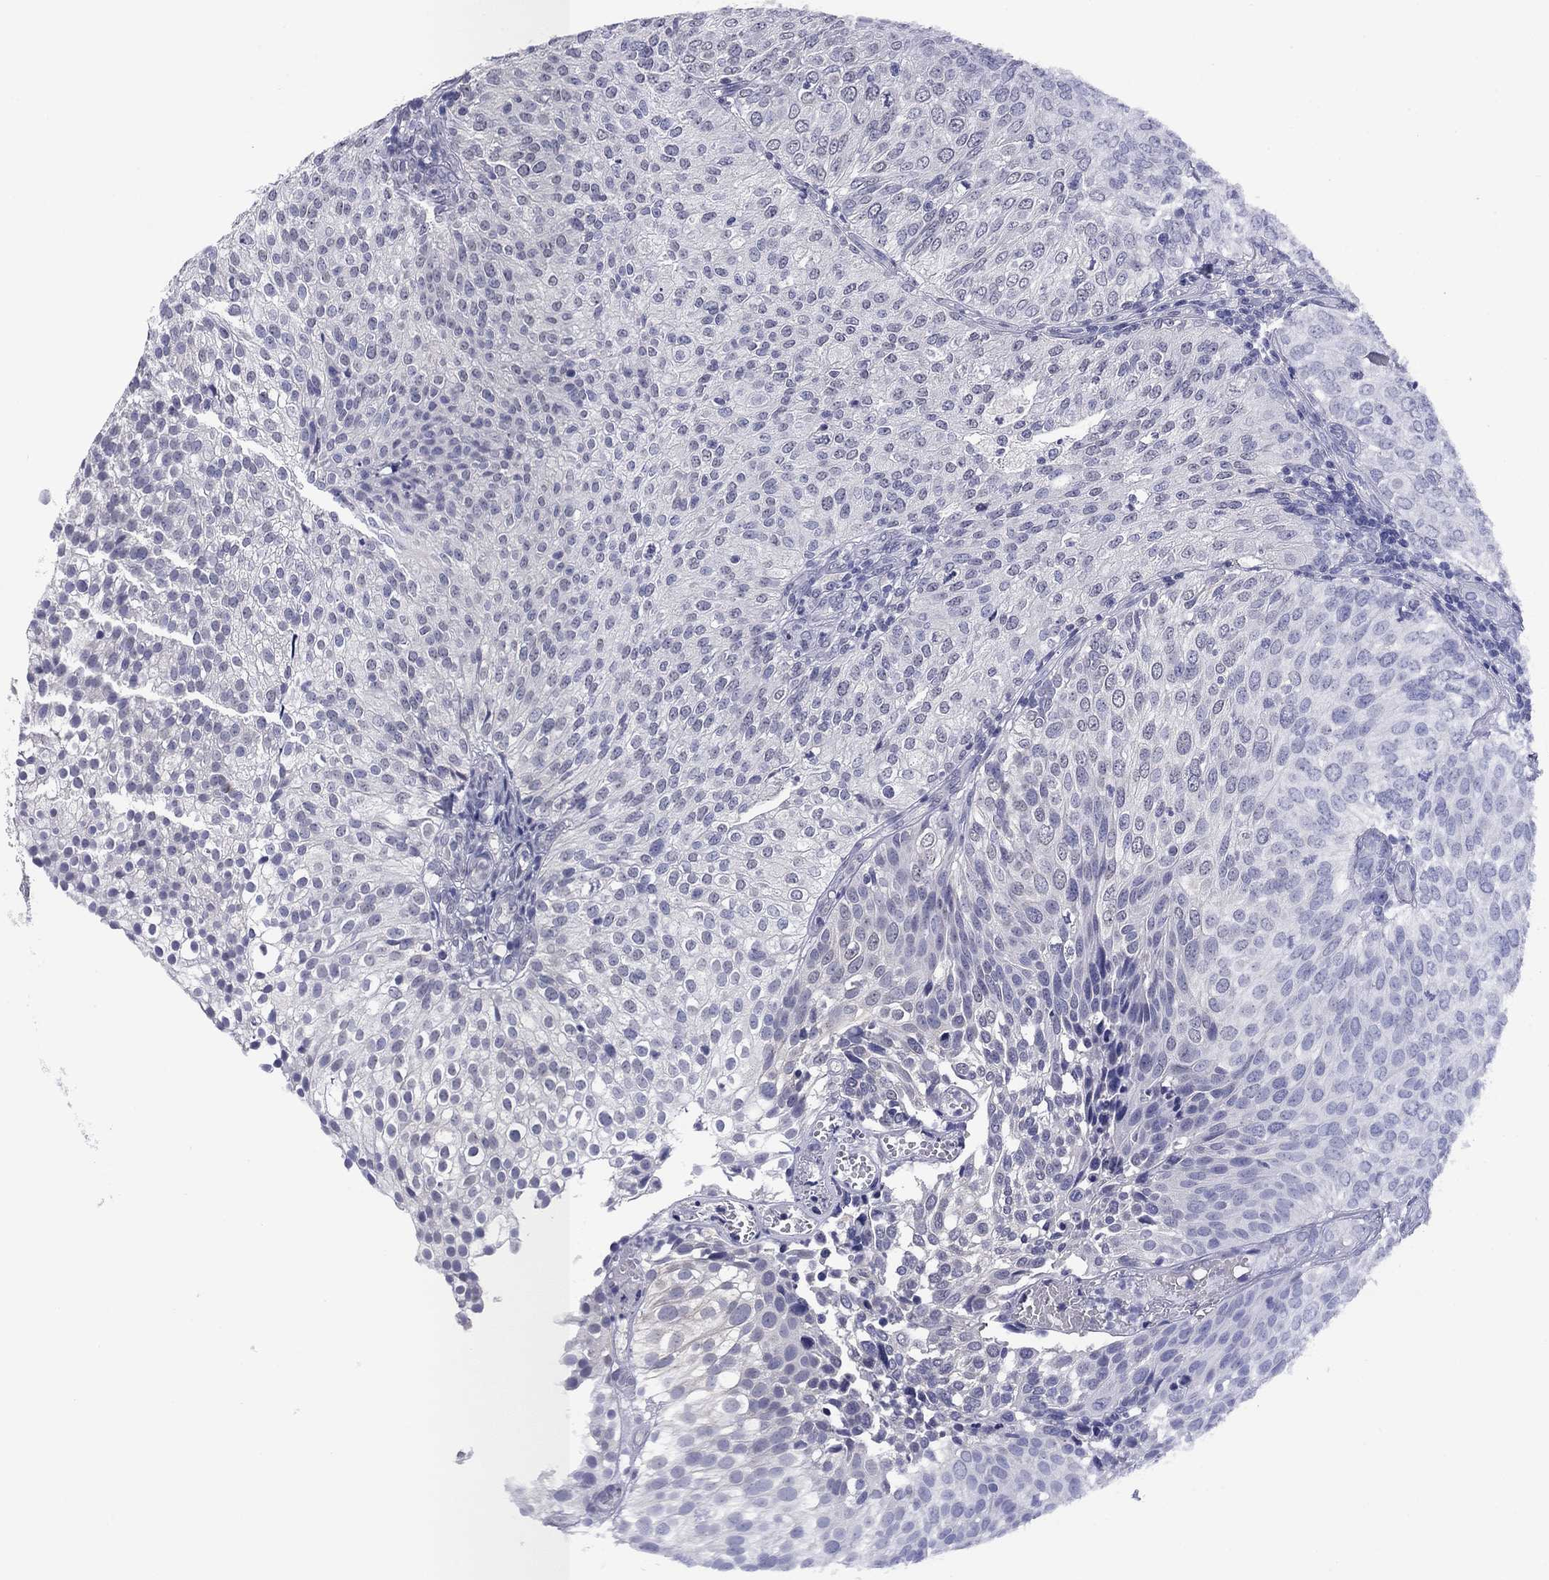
{"staining": {"intensity": "negative", "quantity": "none", "location": "none"}, "tissue": "urothelial cancer", "cell_type": "Tumor cells", "image_type": "cancer", "snomed": [{"axis": "morphology", "description": "Urothelial carcinoma, High grade"}, {"axis": "topography", "description": "Urinary bladder"}], "caption": "Protein analysis of urothelial cancer demonstrates no significant expression in tumor cells.", "gene": "HAO1", "patient": {"sex": "female", "age": 79}}